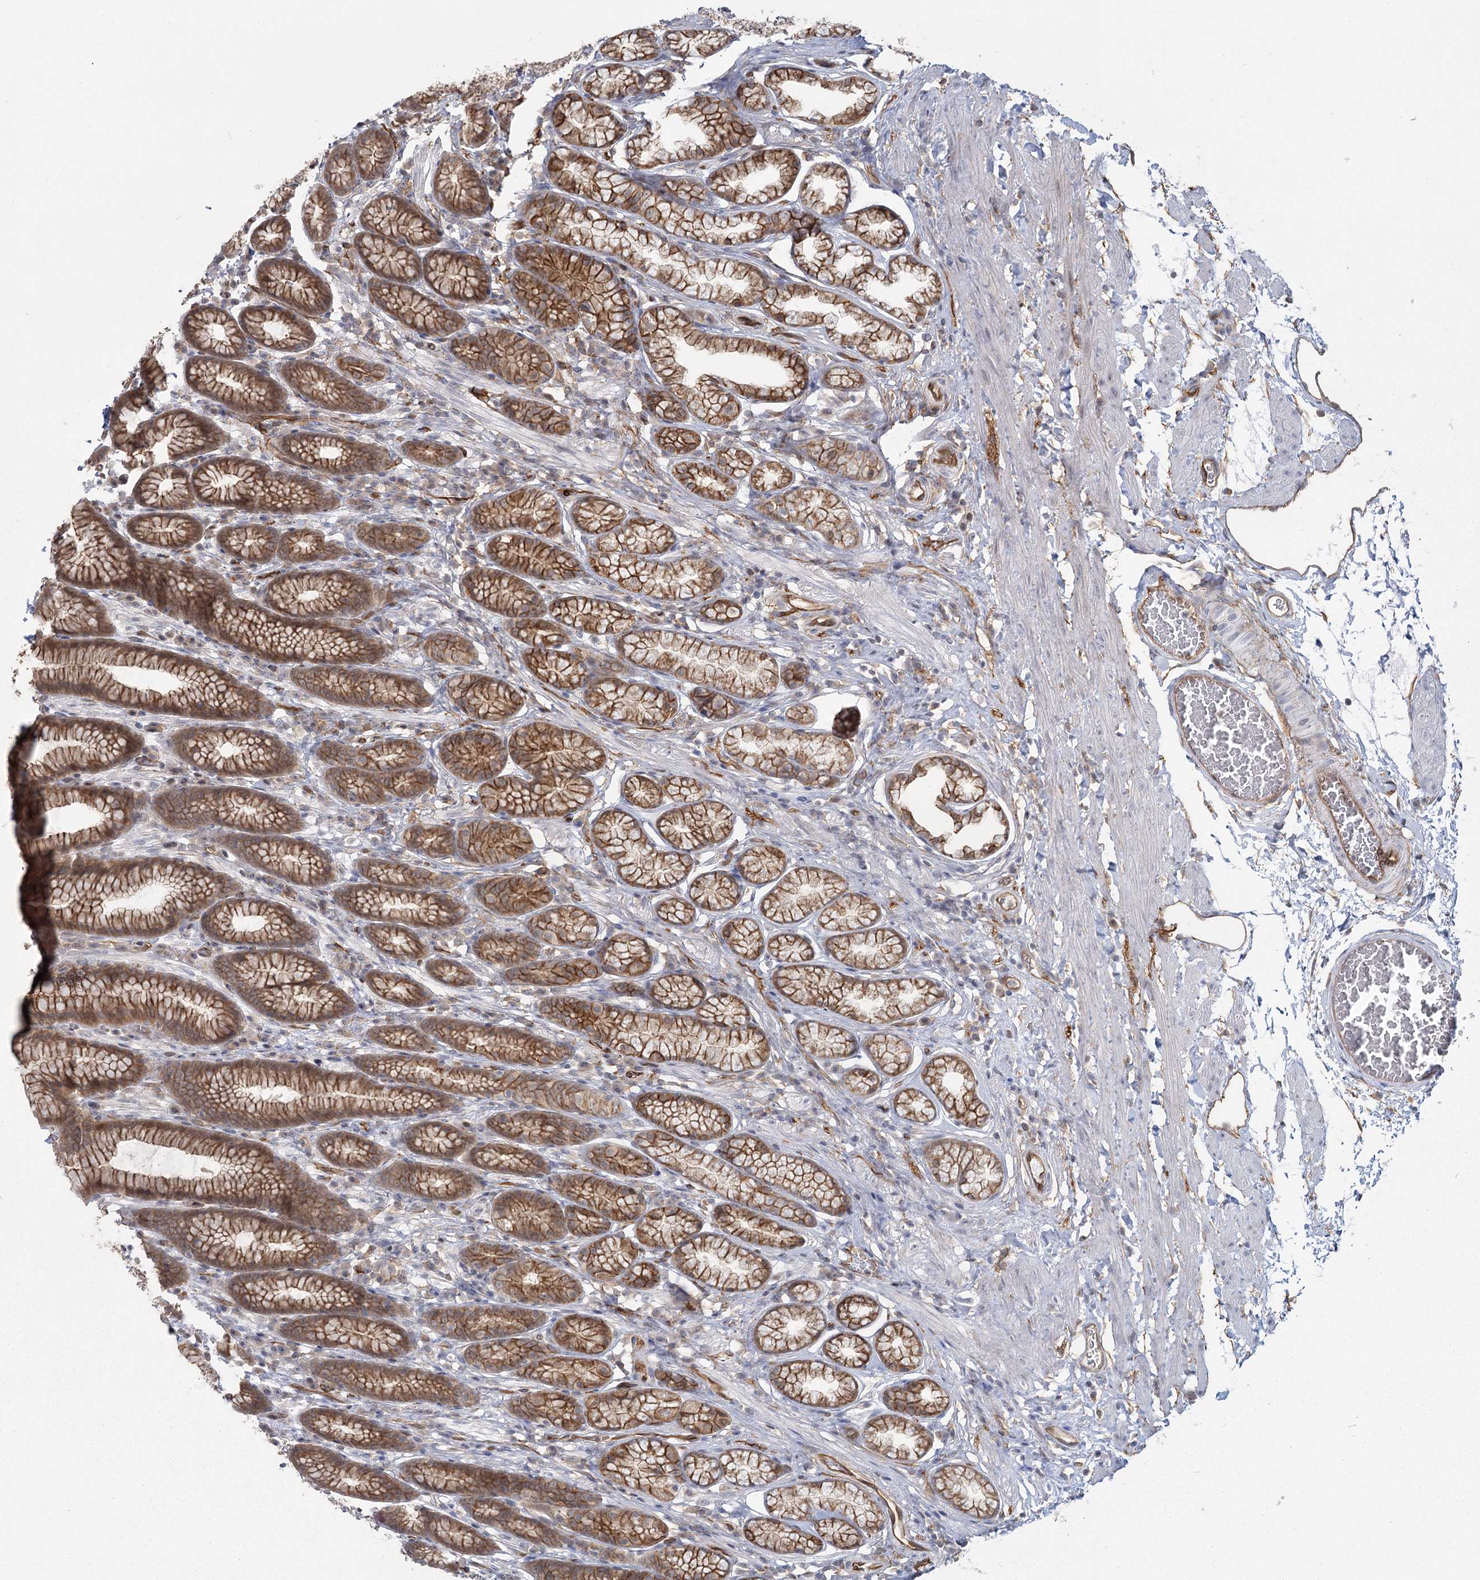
{"staining": {"intensity": "moderate", "quantity": ">75%", "location": "cytoplasmic/membranous"}, "tissue": "stomach", "cell_type": "Glandular cells", "image_type": "normal", "snomed": [{"axis": "morphology", "description": "Normal tissue, NOS"}, {"axis": "topography", "description": "Stomach"}], "caption": "DAB immunohistochemical staining of benign human stomach demonstrates moderate cytoplasmic/membranous protein expression in approximately >75% of glandular cells.", "gene": "RPP14", "patient": {"sex": "male", "age": 42}}